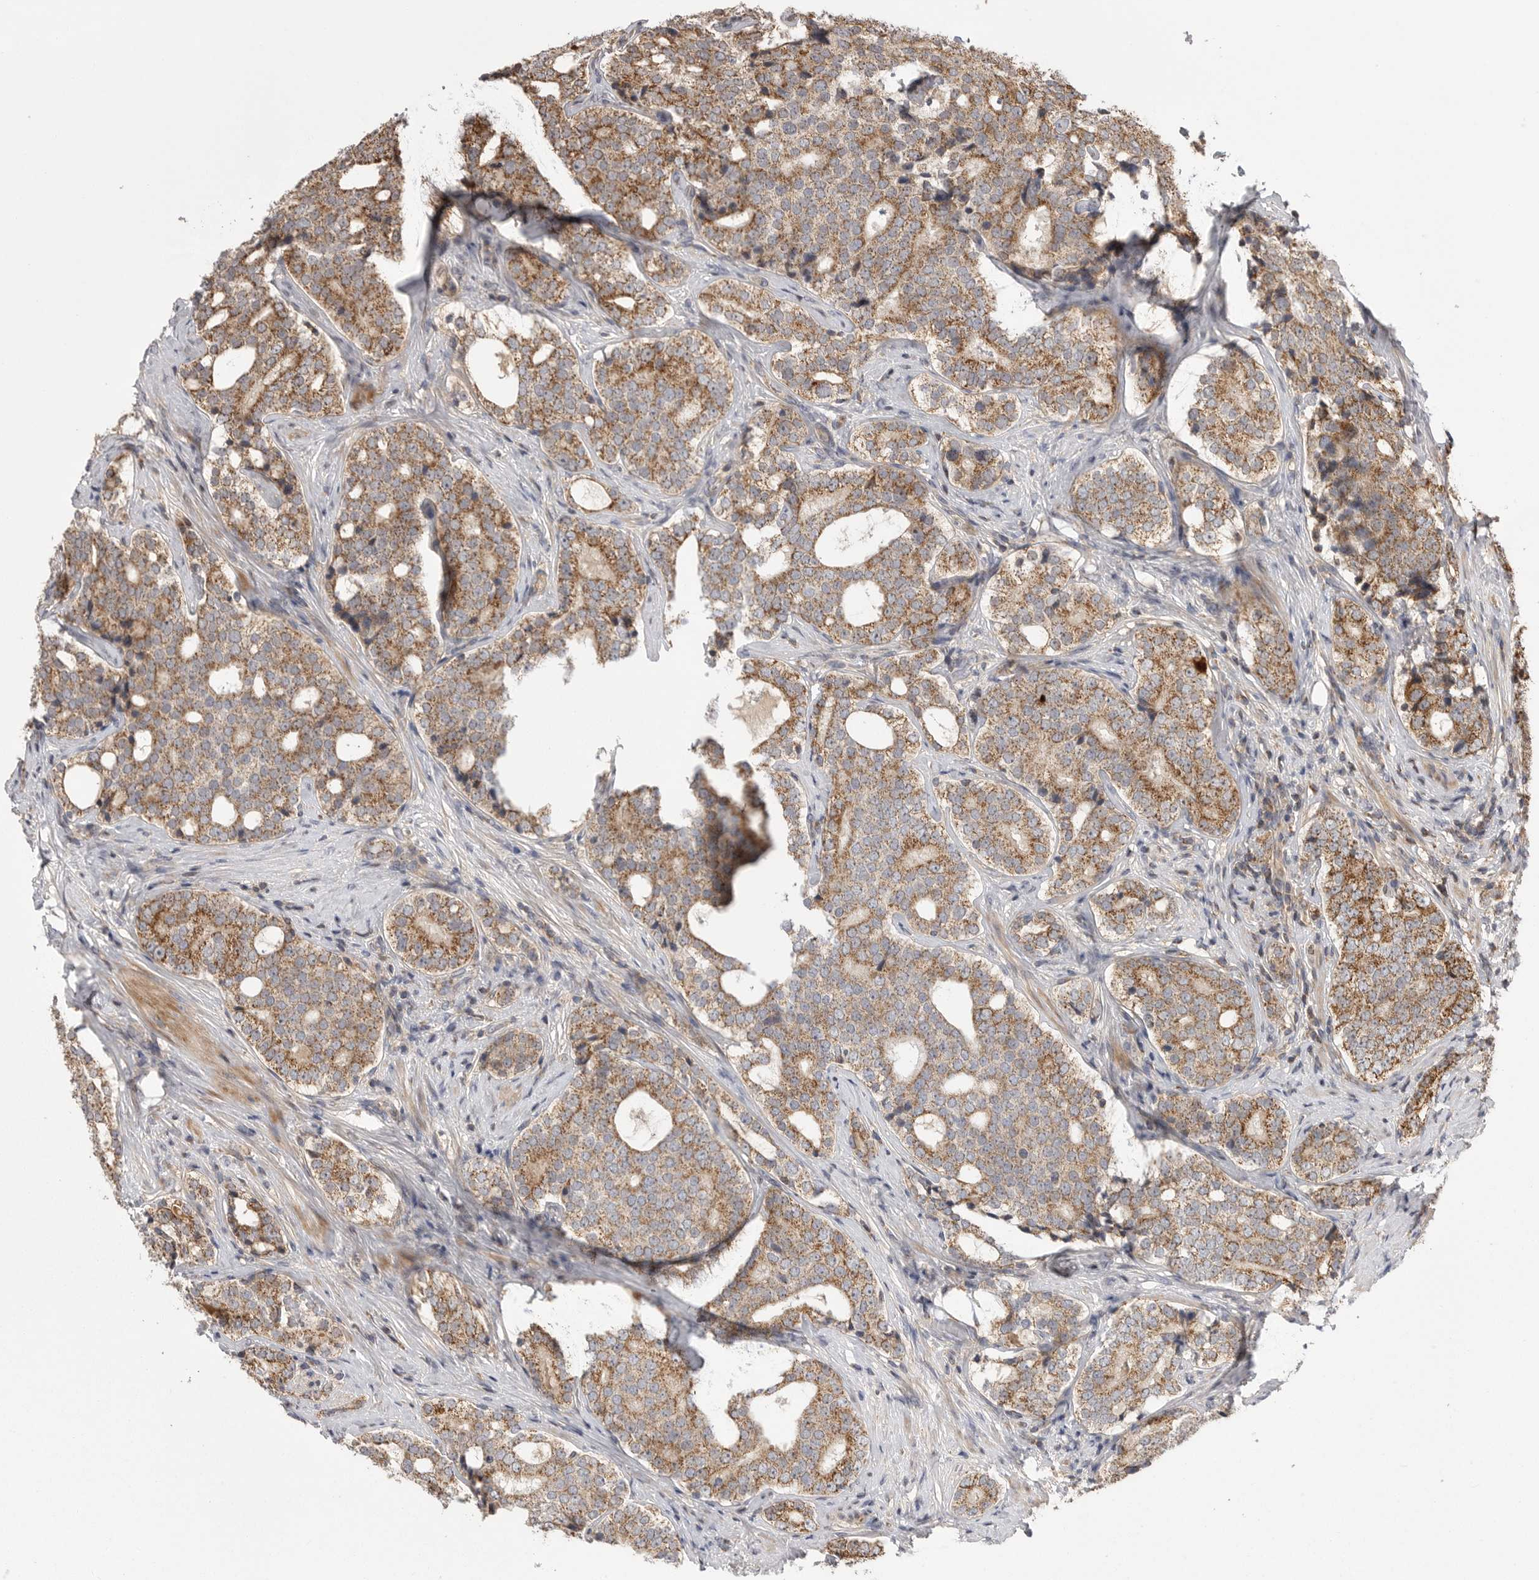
{"staining": {"intensity": "moderate", "quantity": ">75%", "location": "cytoplasmic/membranous"}, "tissue": "prostate cancer", "cell_type": "Tumor cells", "image_type": "cancer", "snomed": [{"axis": "morphology", "description": "Adenocarcinoma, High grade"}, {"axis": "topography", "description": "Prostate"}], "caption": "Protein analysis of prostate cancer tissue shows moderate cytoplasmic/membranous expression in approximately >75% of tumor cells.", "gene": "KYAT3", "patient": {"sex": "male", "age": 56}}